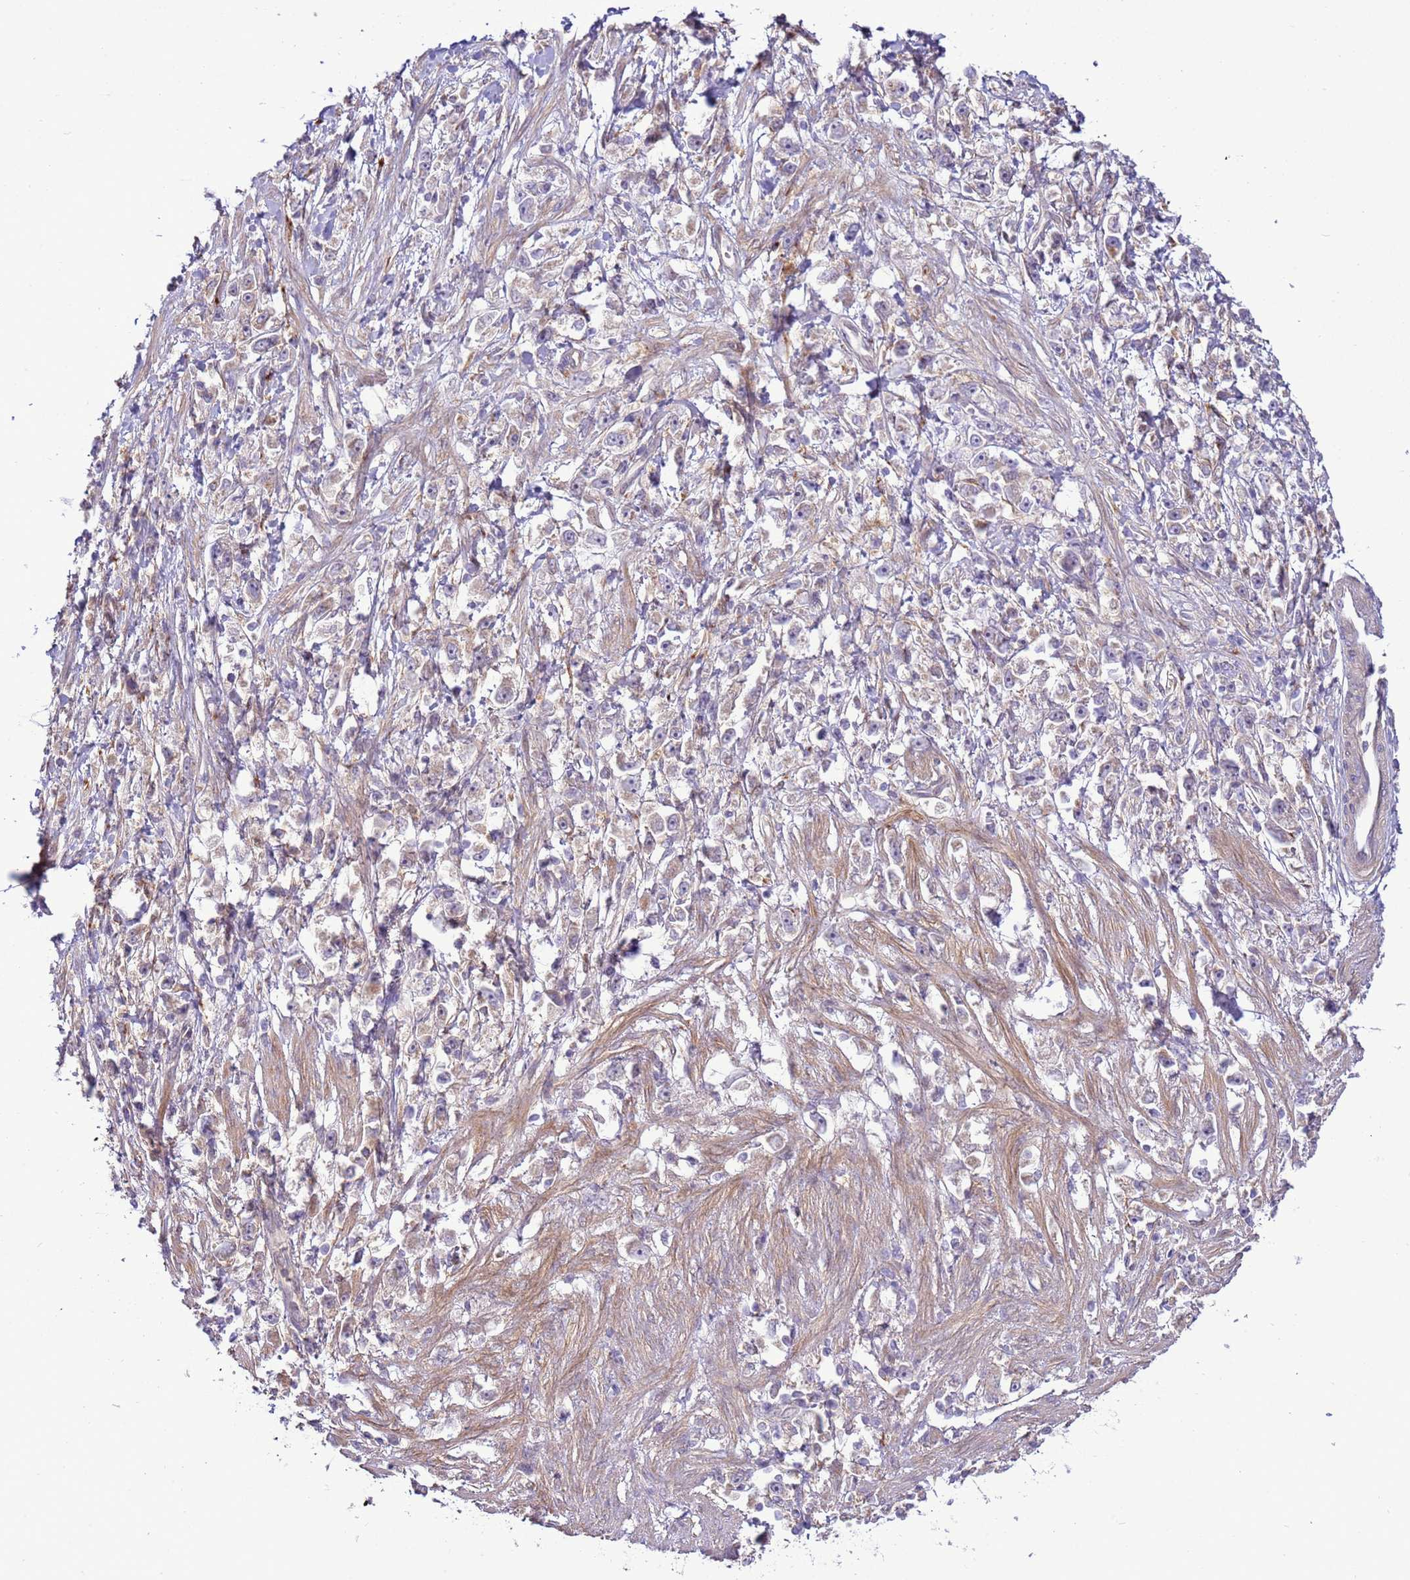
{"staining": {"intensity": "negative", "quantity": "none", "location": "none"}, "tissue": "stomach cancer", "cell_type": "Tumor cells", "image_type": "cancer", "snomed": [{"axis": "morphology", "description": "Adenocarcinoma, NOS"}, {"axis": "topography", "description": "Stomach"}], "caption": "This is an IHC histopathology image of adenocarcinoma (stomach). There is no staining in tumor cells.", "gene": "SCARA3", "patient": {"sex": "female", "age": 59}}